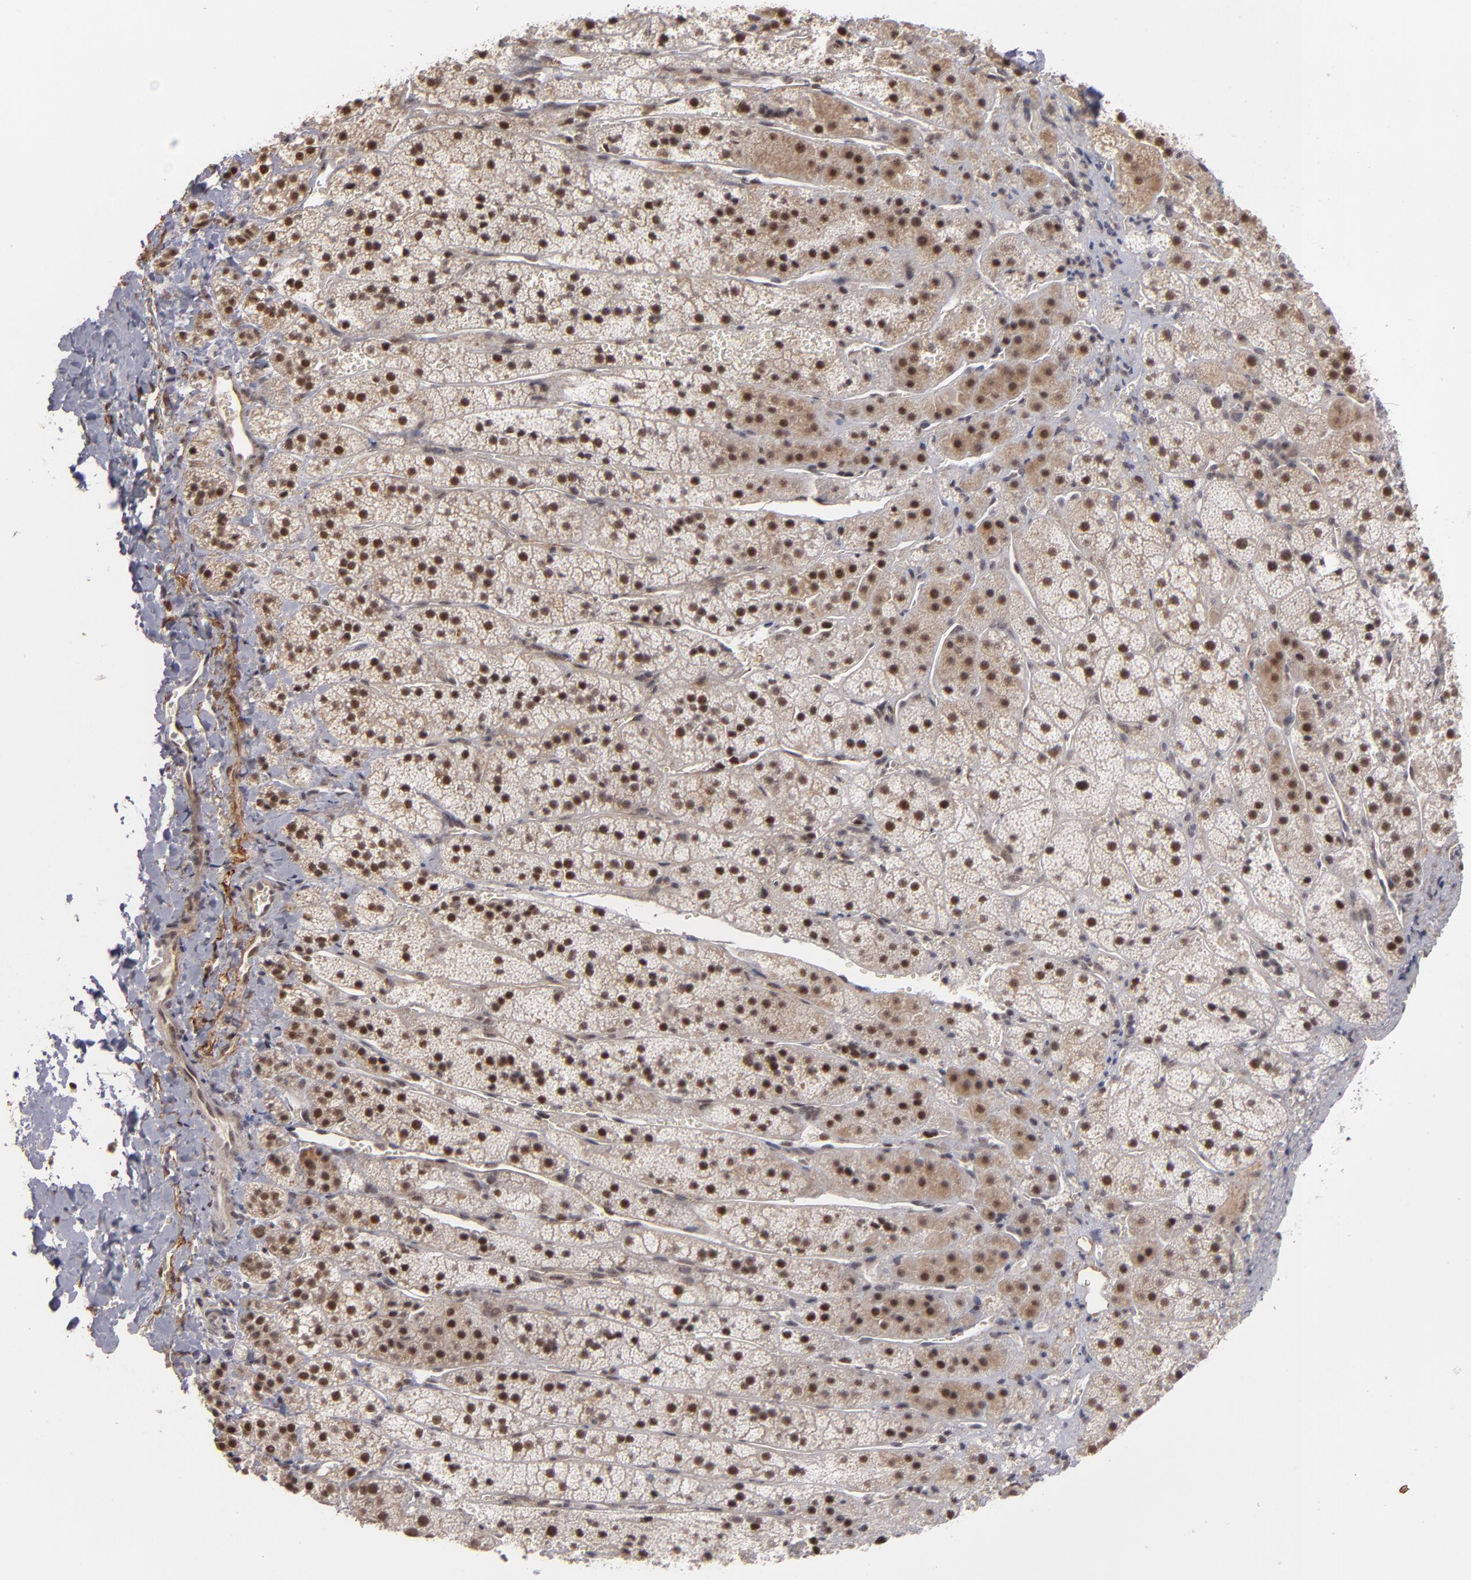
{"staining": {"intensity": "strong", "quantity": ">75%", "location": "cytoplasmic/membranous,nuclear"}, "tissue": "adrenal gland", "cell_type": "Glandular cells", "image_type": "normal", "snomed": [{"axis": "morphology", "description": "Normal tissue, NOS"}, {"axis": "topography", "description": "Adrenal gland"}], "caption": "Immunohistochemistry (IHC) histopathology image of unremarkable adrenal gland: human adrenal gland stained using immunohistochemistry (IHC) shows high levels of strong protein expression localized specifically in the cytoplasmic/membranous,nuclear of glandular cells, appearing as a cytoplasmic/membranous,nuclear brown color.", "gene": "ZNF75A", "patient": {"sex": "female", "age": 44}}